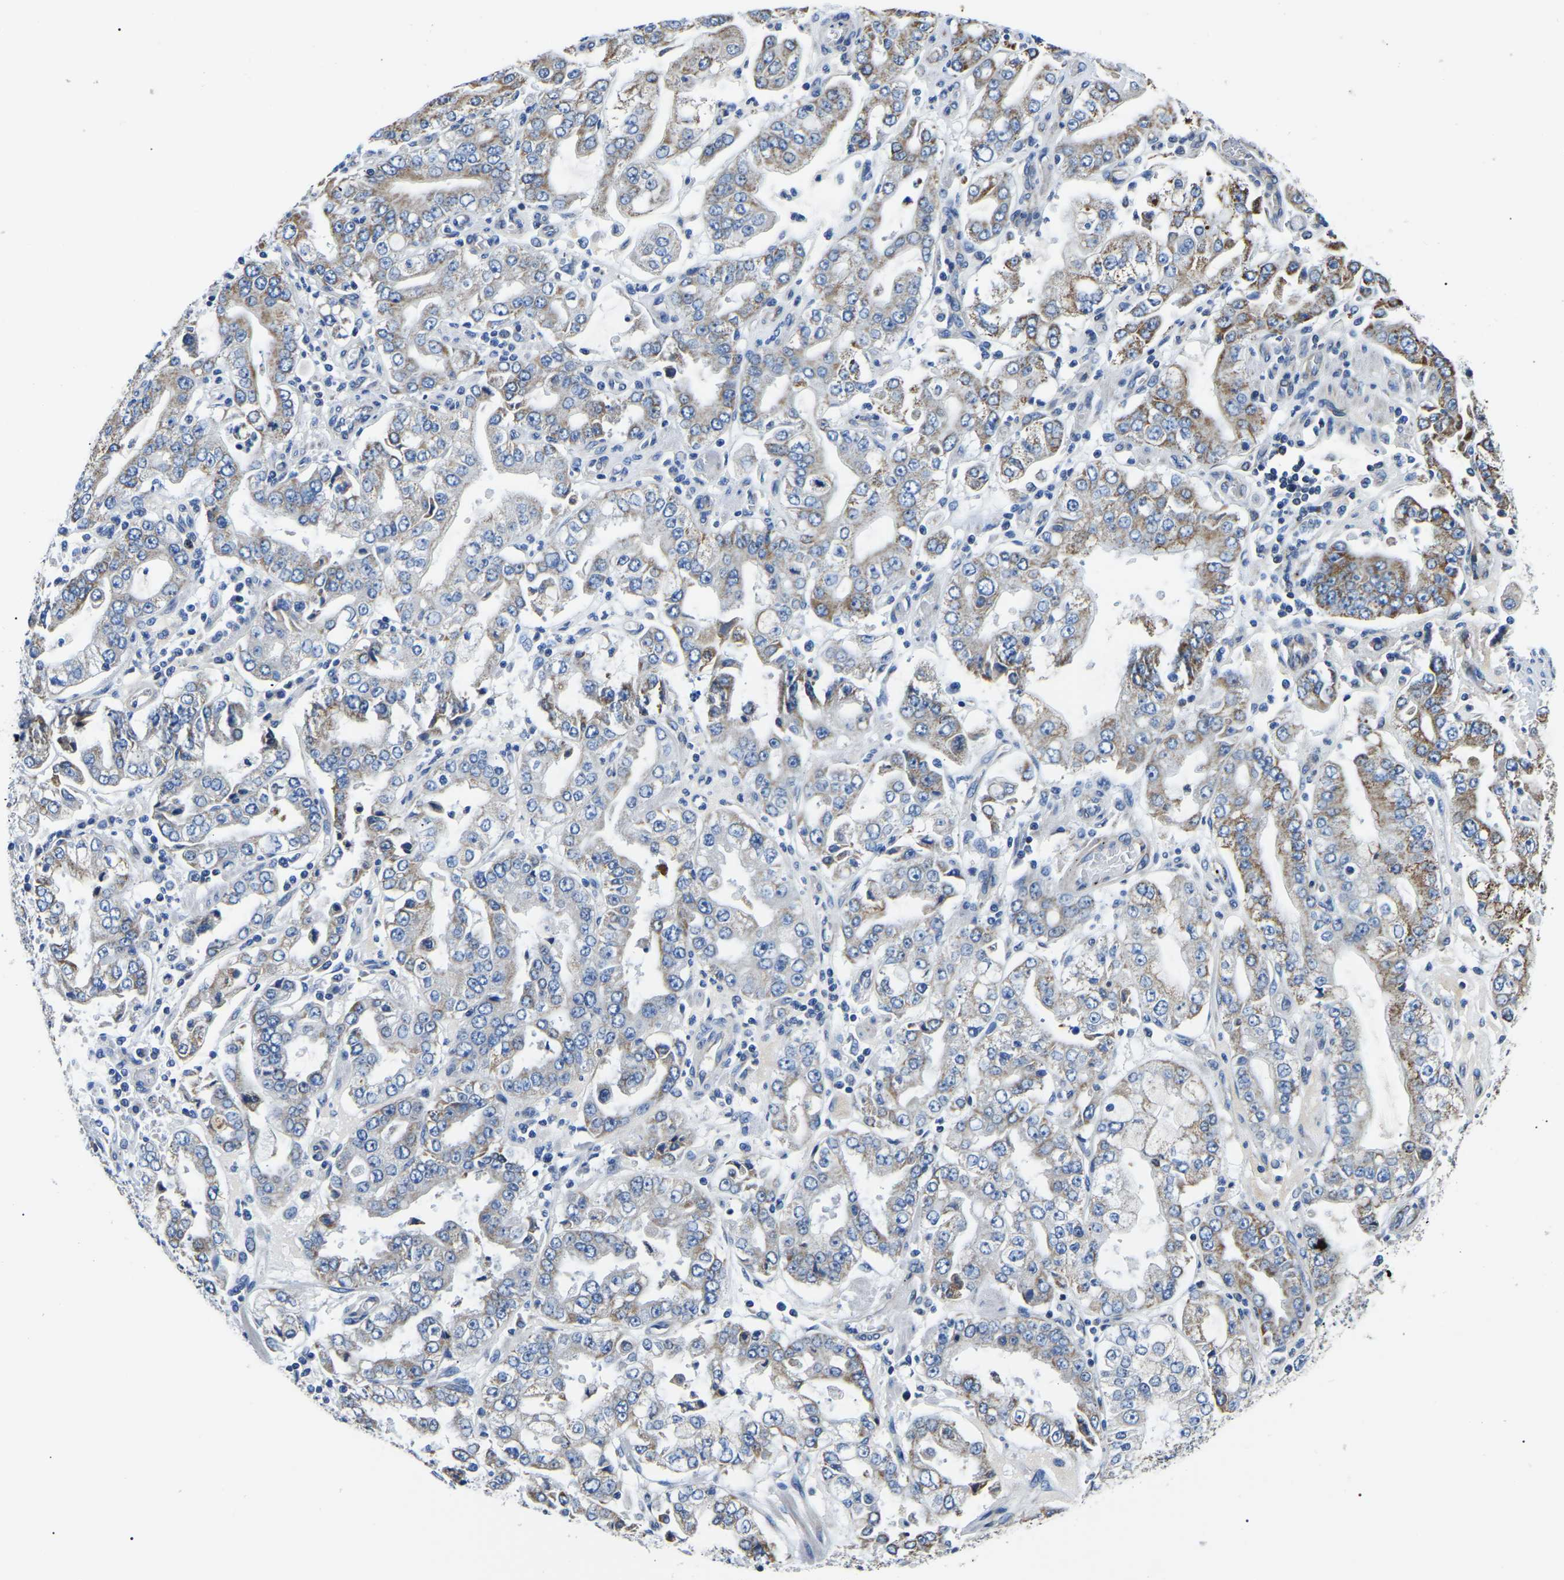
{"staining": {"intensity": "moderate", "quantity": "25%-75%", "location": "cytoplasmic/membranous"}, "tissue": "stomach cancer", "cell_type": "Tumor cells", "image_type": "cancer", "snomed": [{"axis": "morphology", "description": "Adenocarcinoma, NOS"}, {"axis": "topography", "description": "Stomach"}], "caption": "Human adenocarcinoma (stomach) stained for a protein (brown) reveals moderate cytoplasmic/membranous positive expression in approximately 25%-75% of tumor cells.", "gene": "PPM1E", "patient": {"sex": "male", "age": 76}}